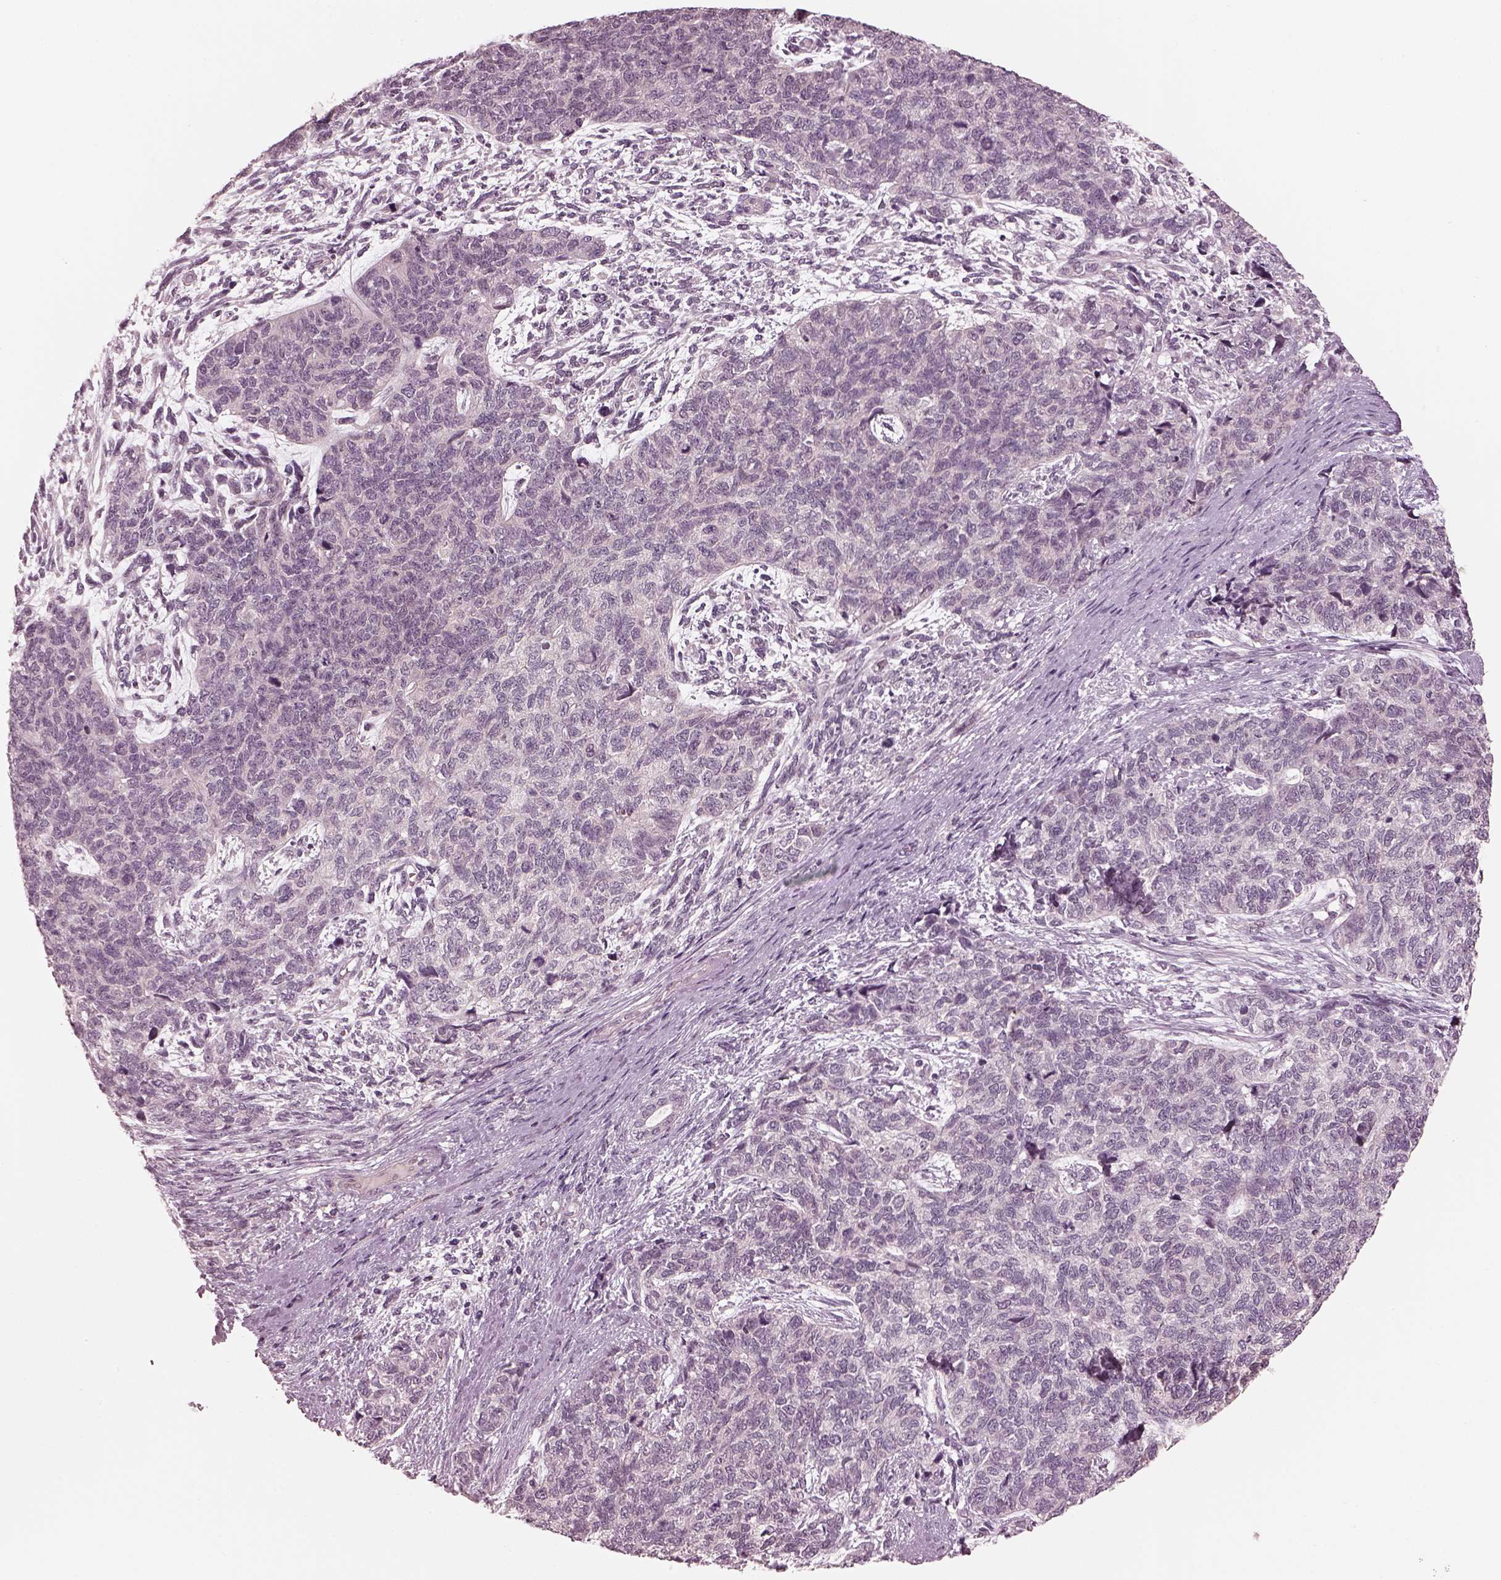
{"staining": {"intensity": "negative", "quantity": "none", "location": "none"}, "tissue": "cervical cancer", "cell_type": "Tumor cells", "image_type": "cancer", "snomed": [{"axis": "morphology", "description": "Squamous cell carcinoma, NOS"}, {"axis": "topography", "description": "Cervix"}], "caption": "Immunohistochemistry (IHC) image of neoplastic tissue: cervical cancer (squamous cell carcinoma) stained with DAB exhibits no significant protein staining in tumor cells. The staining is performed using DAB brown chromogen with nuclei counter-stained in using hematoxylin.", "gene": "IQCG", "patient": {"sex": "female", "age": 63}}